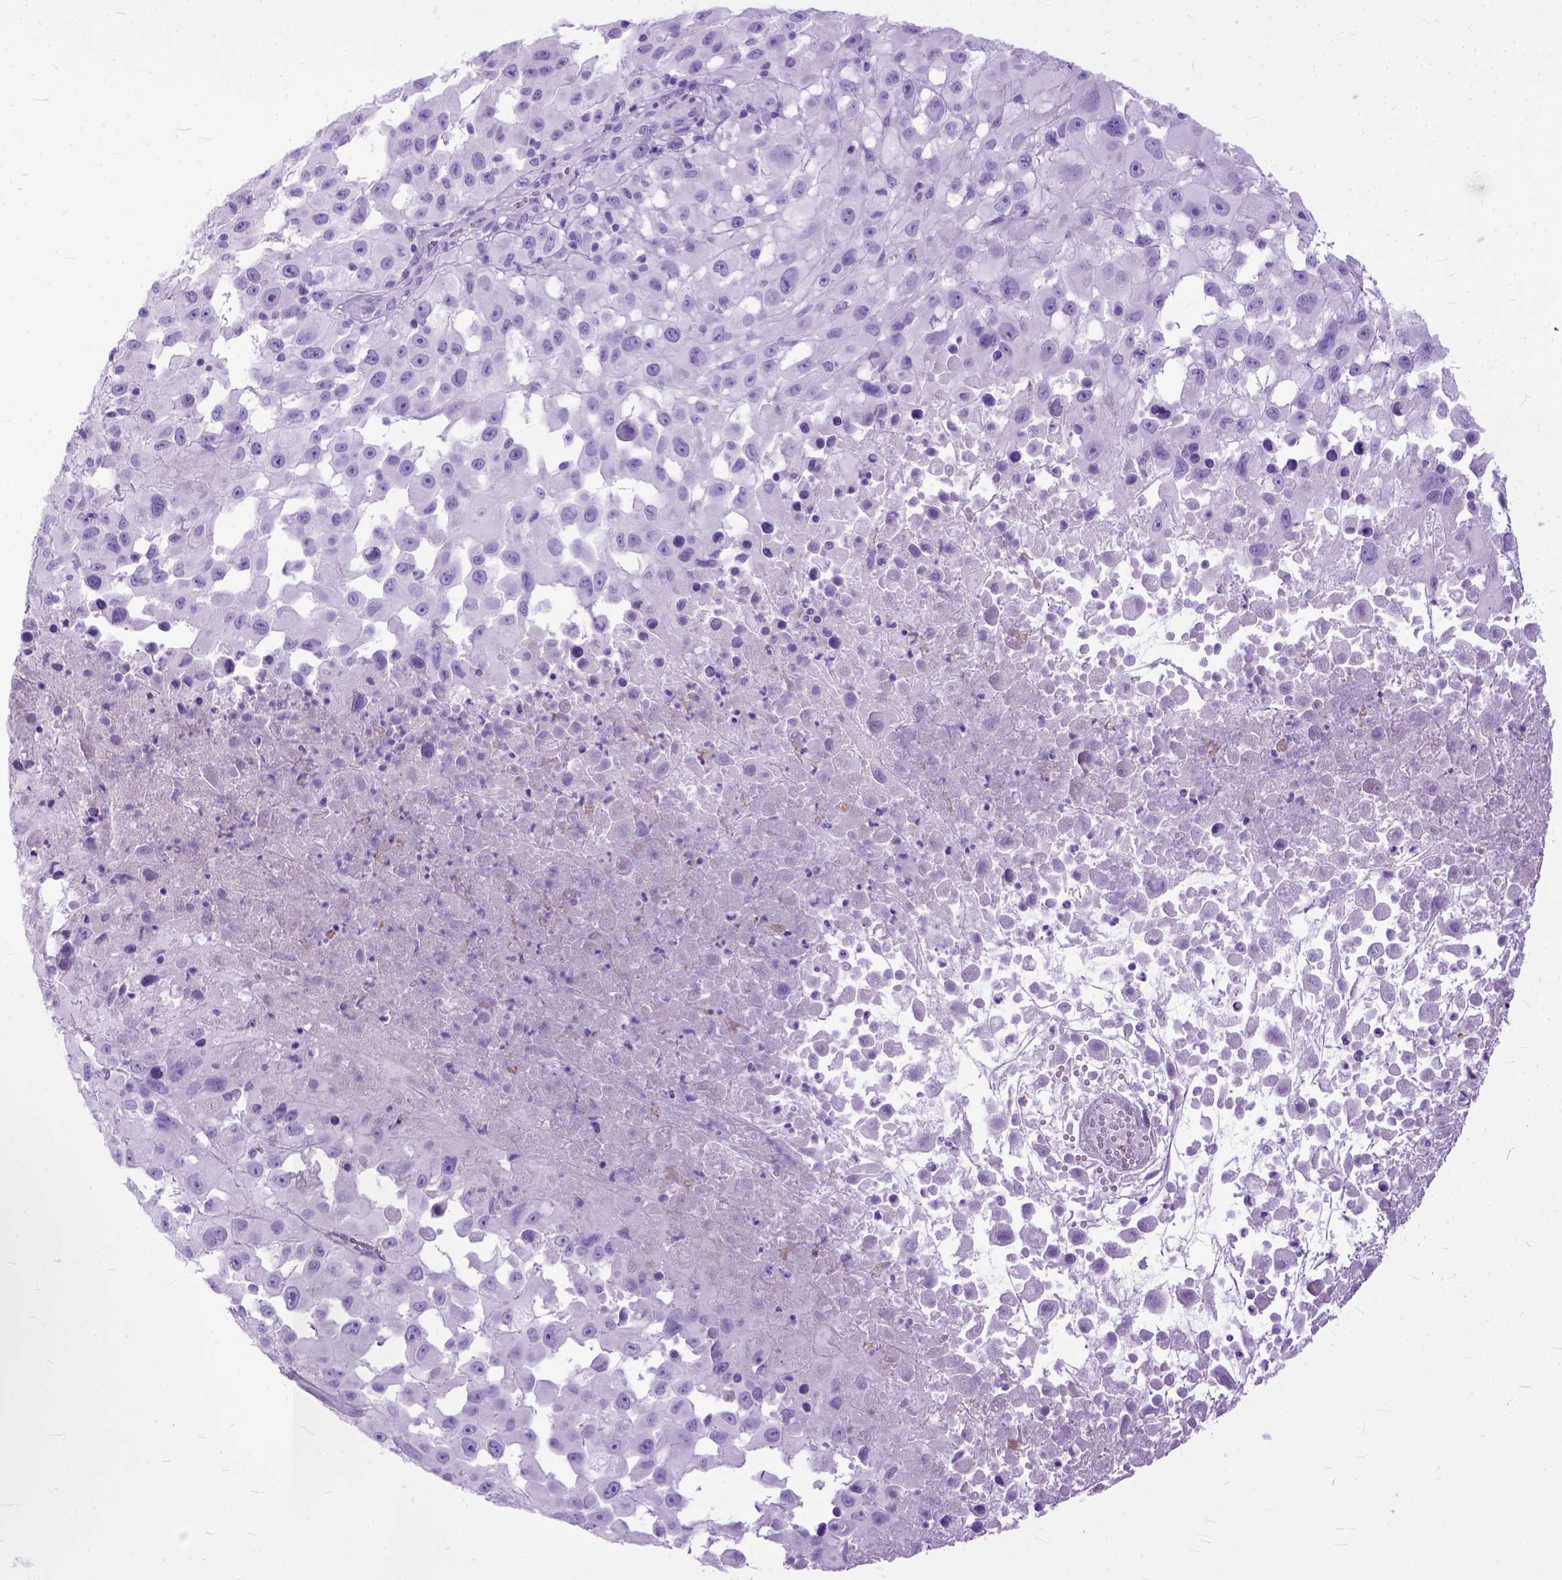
{"staining": {"intensity": "negative", "quantity": "none", "location": "none"}, "tissue": "melanoma", "cell_type": "Tumor cells", "image_type": "cancer", "snomed": [{"axis": "morphology", "description": "Malignant melanoma, Metastatic site"}, {"axis": "topography", "description": "Soft tissue"}], "caption": "An immunohistochemistry (IHC) photomicrograph of melanoma is shown. There is no staining in tumor cells of melanoma.", "gene": "GNGT1", "patient": {"sex": "male", "age": 50}}